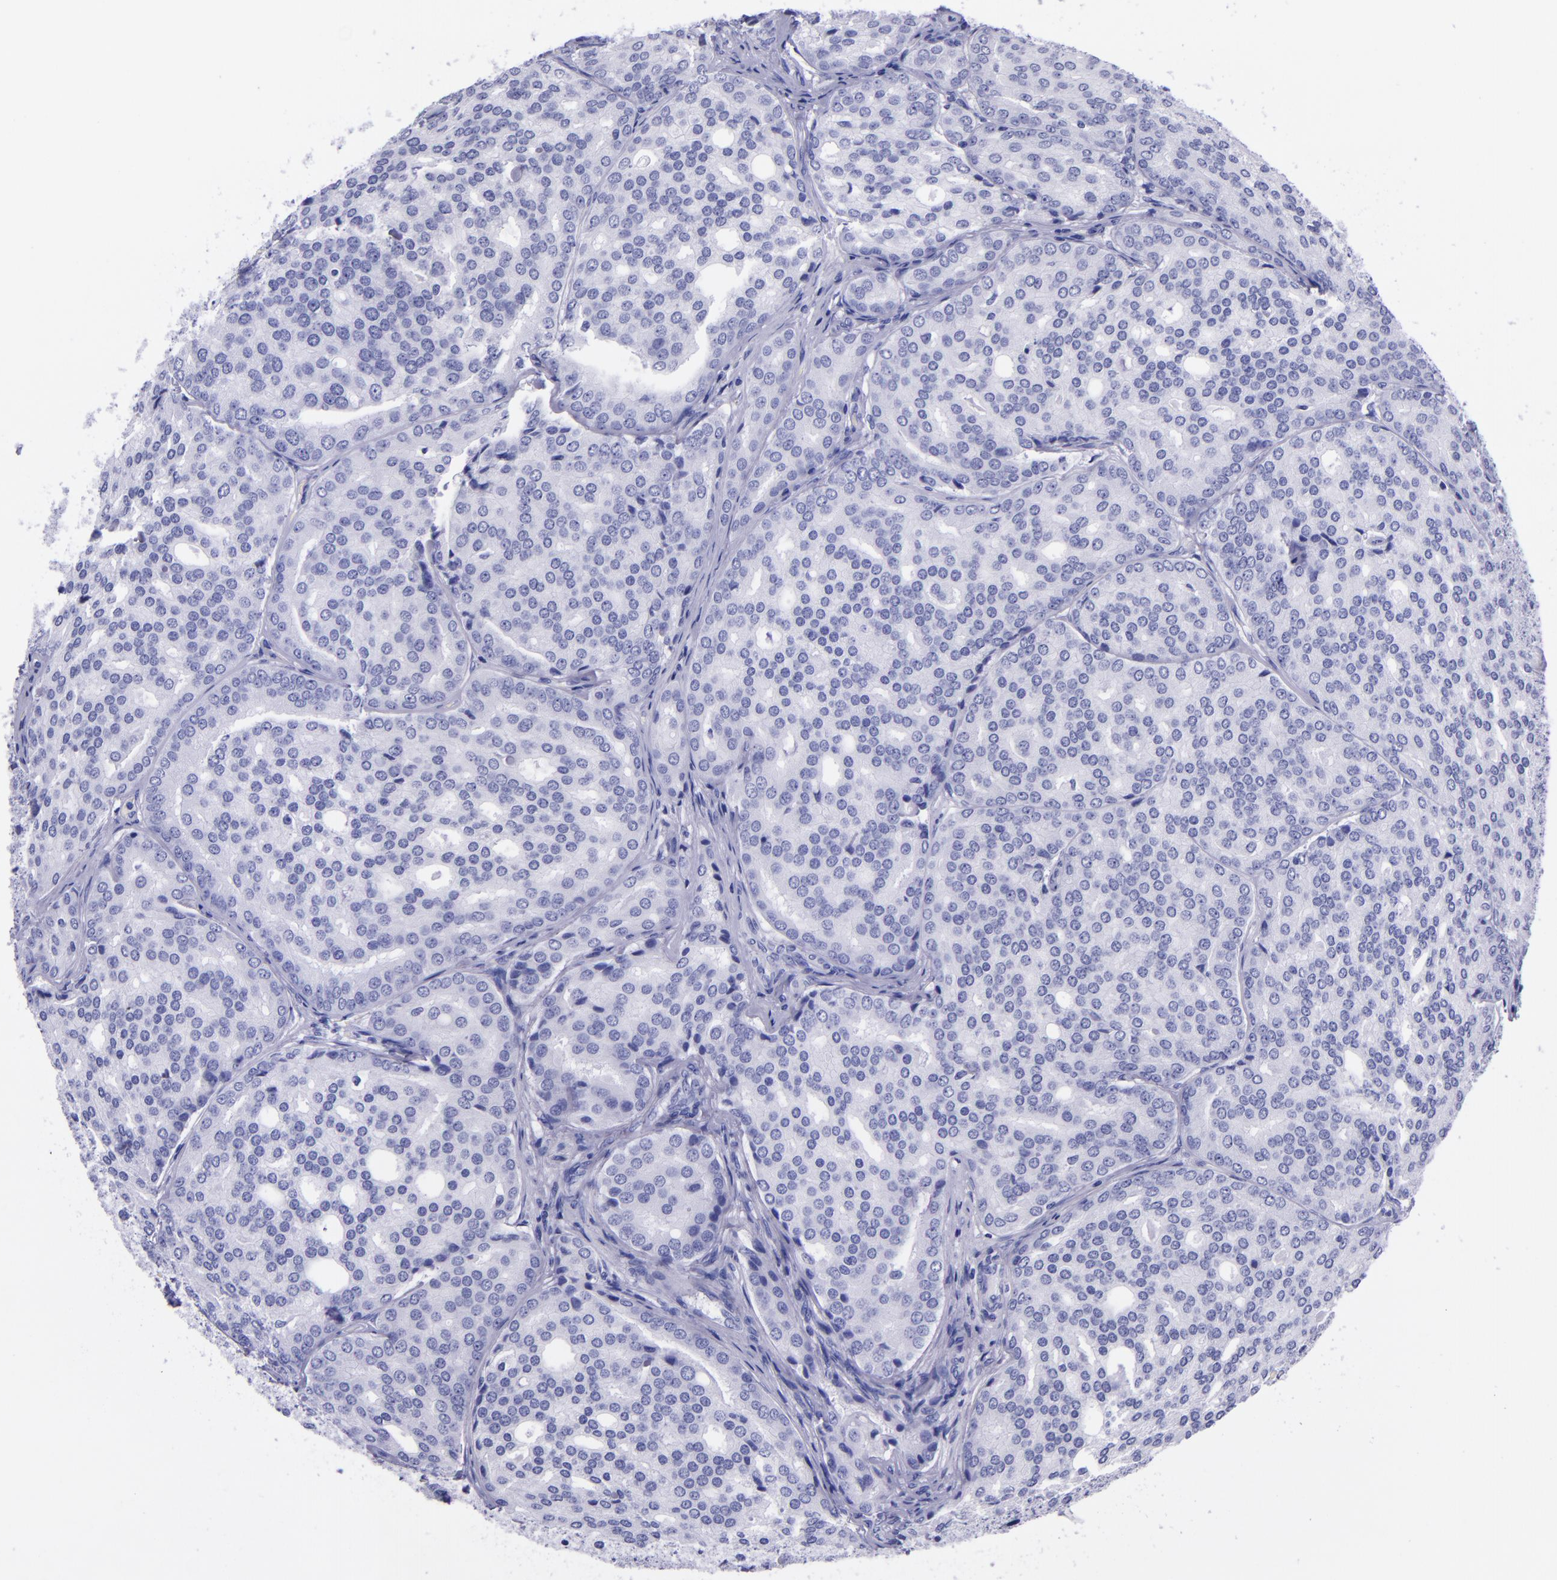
{"staining": {"intensity": "negative", "quantity": "none", "location": "none"}, "tissue": "prostate cancer", "cell_type": "Tumor cells", "image_type": "cancer", "snomed": [{"axis": "morphology", "description": "Adenocarcinoma, High grade"}, {"axis": "topography", "description": "Prostate"}], "caption": "This is a photomicrograph of immunohistochemistry staining of prostate adenocarcinoma (high-grade), which shows no expression in tumor cells.", "gene": "MBP", "patient": {"sex": "male", "age": 64}}